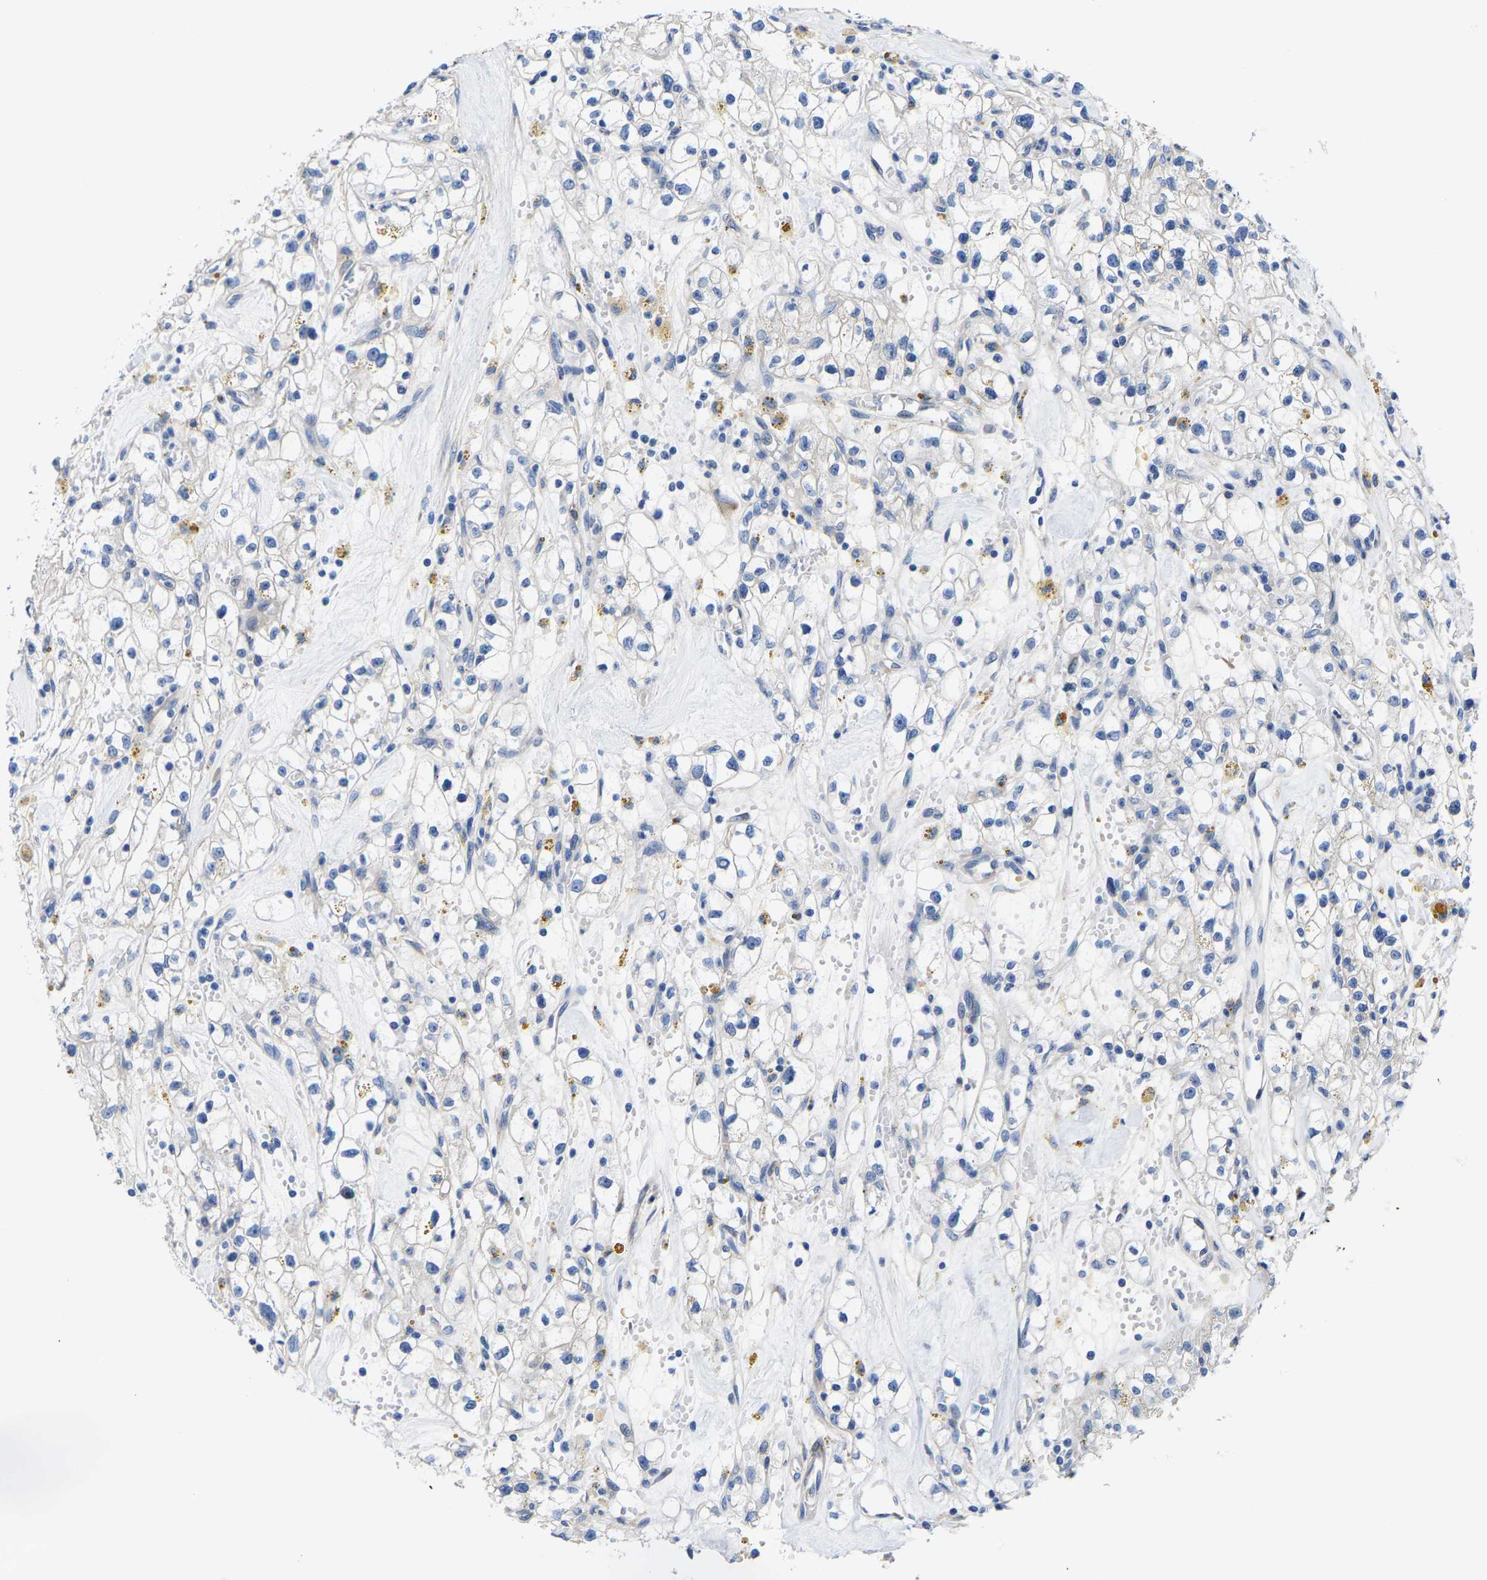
{"staining": {"intensity": "negative", "quantity": "none", "location": "none"}, "tissue": "renal cancer", "cell_type": "Tumor cells", "image_type": "cancer", "snomed": [{"axis": "morphology", "description": "Adenocarcinoma, NOS"}, {"axis": "topography", "description": "Kidney"}], "caption": "This is an IHC histopathology image of renal adenocarcinoma. There is no positivity in tumor cells.", "gene": "DSCAM", "patient": {"sex": "male", "age": 56}}